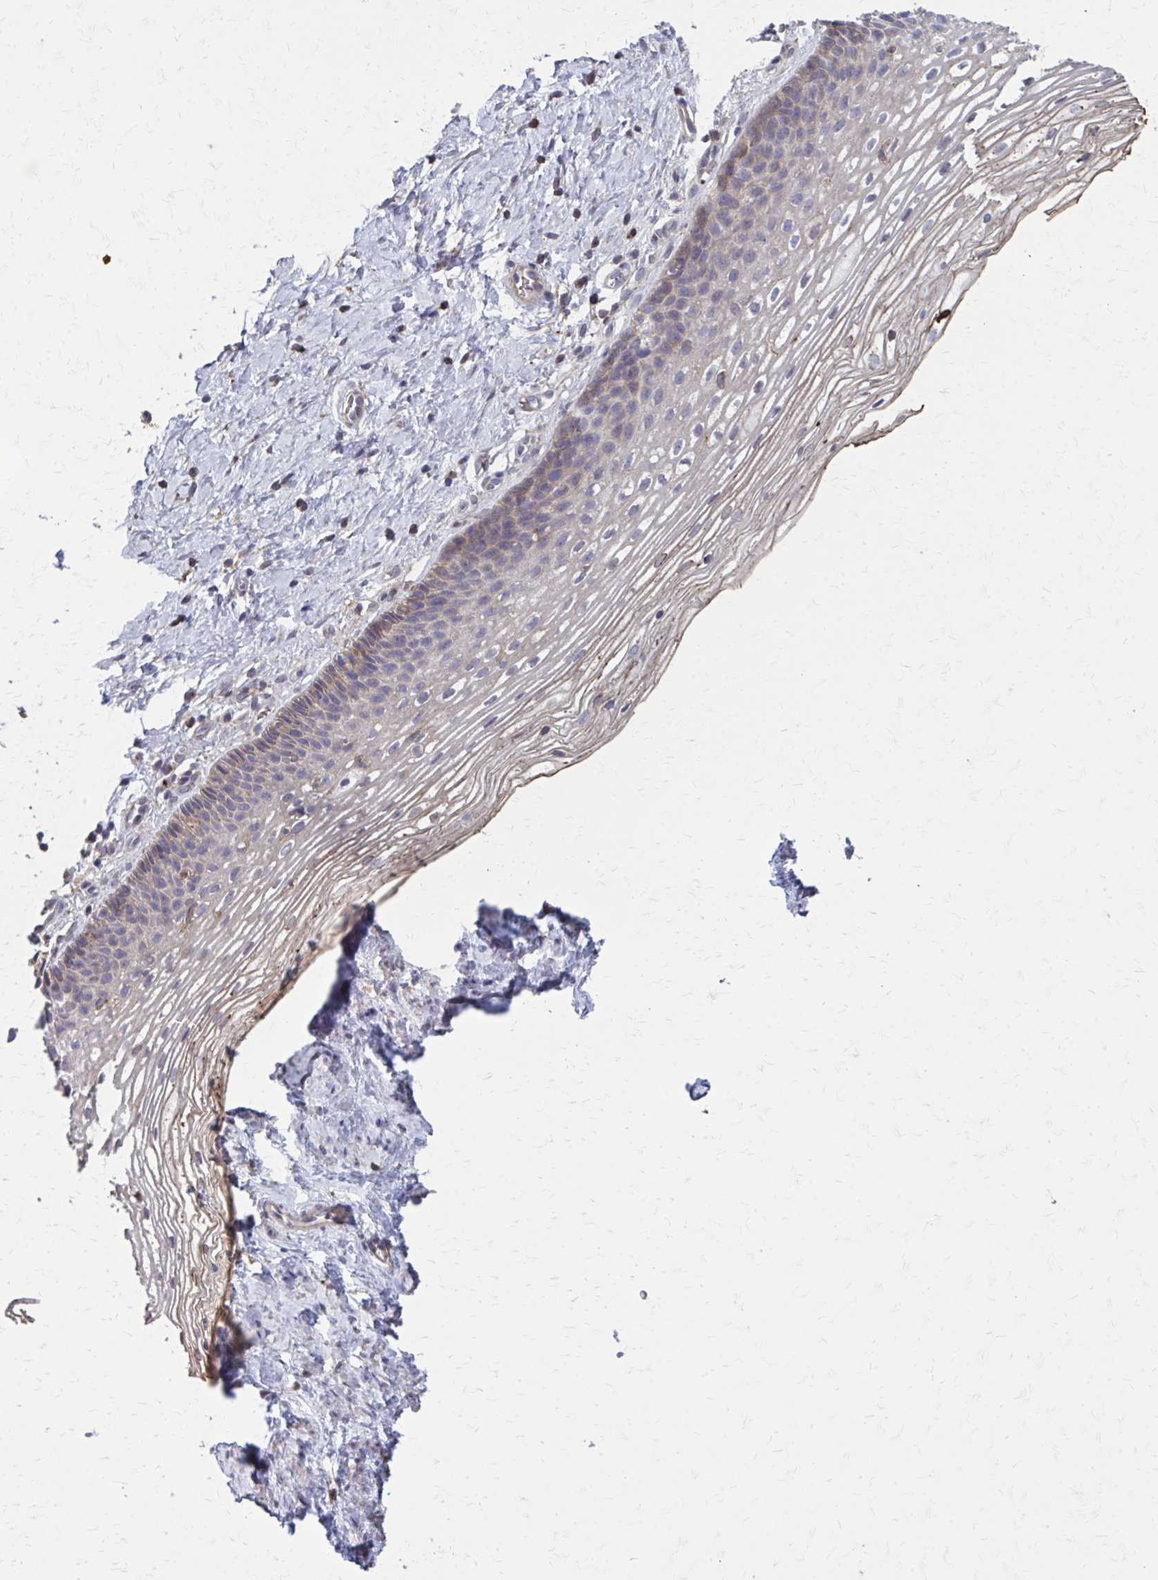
{"staining": {"intensity": "moderate", "quantity": ">75%", "location": "cytoplasmic/membranous"}, "tissue": "cervix", "cell_type": "Glandular cells", "image_type": "normal", "snomed": [{"axis": "morphology", "description": "Normal tissue, NOS"}, {"axis": "topography", "description": "Cervix"}], "caption": "A medium amount of moderate cytoplasmic/membranous positivity is seen in approximately >75% of glandular cells in unremarkable cervix.", "gene": "MMP14", "patient": {"sex": "female", "age": 34}}